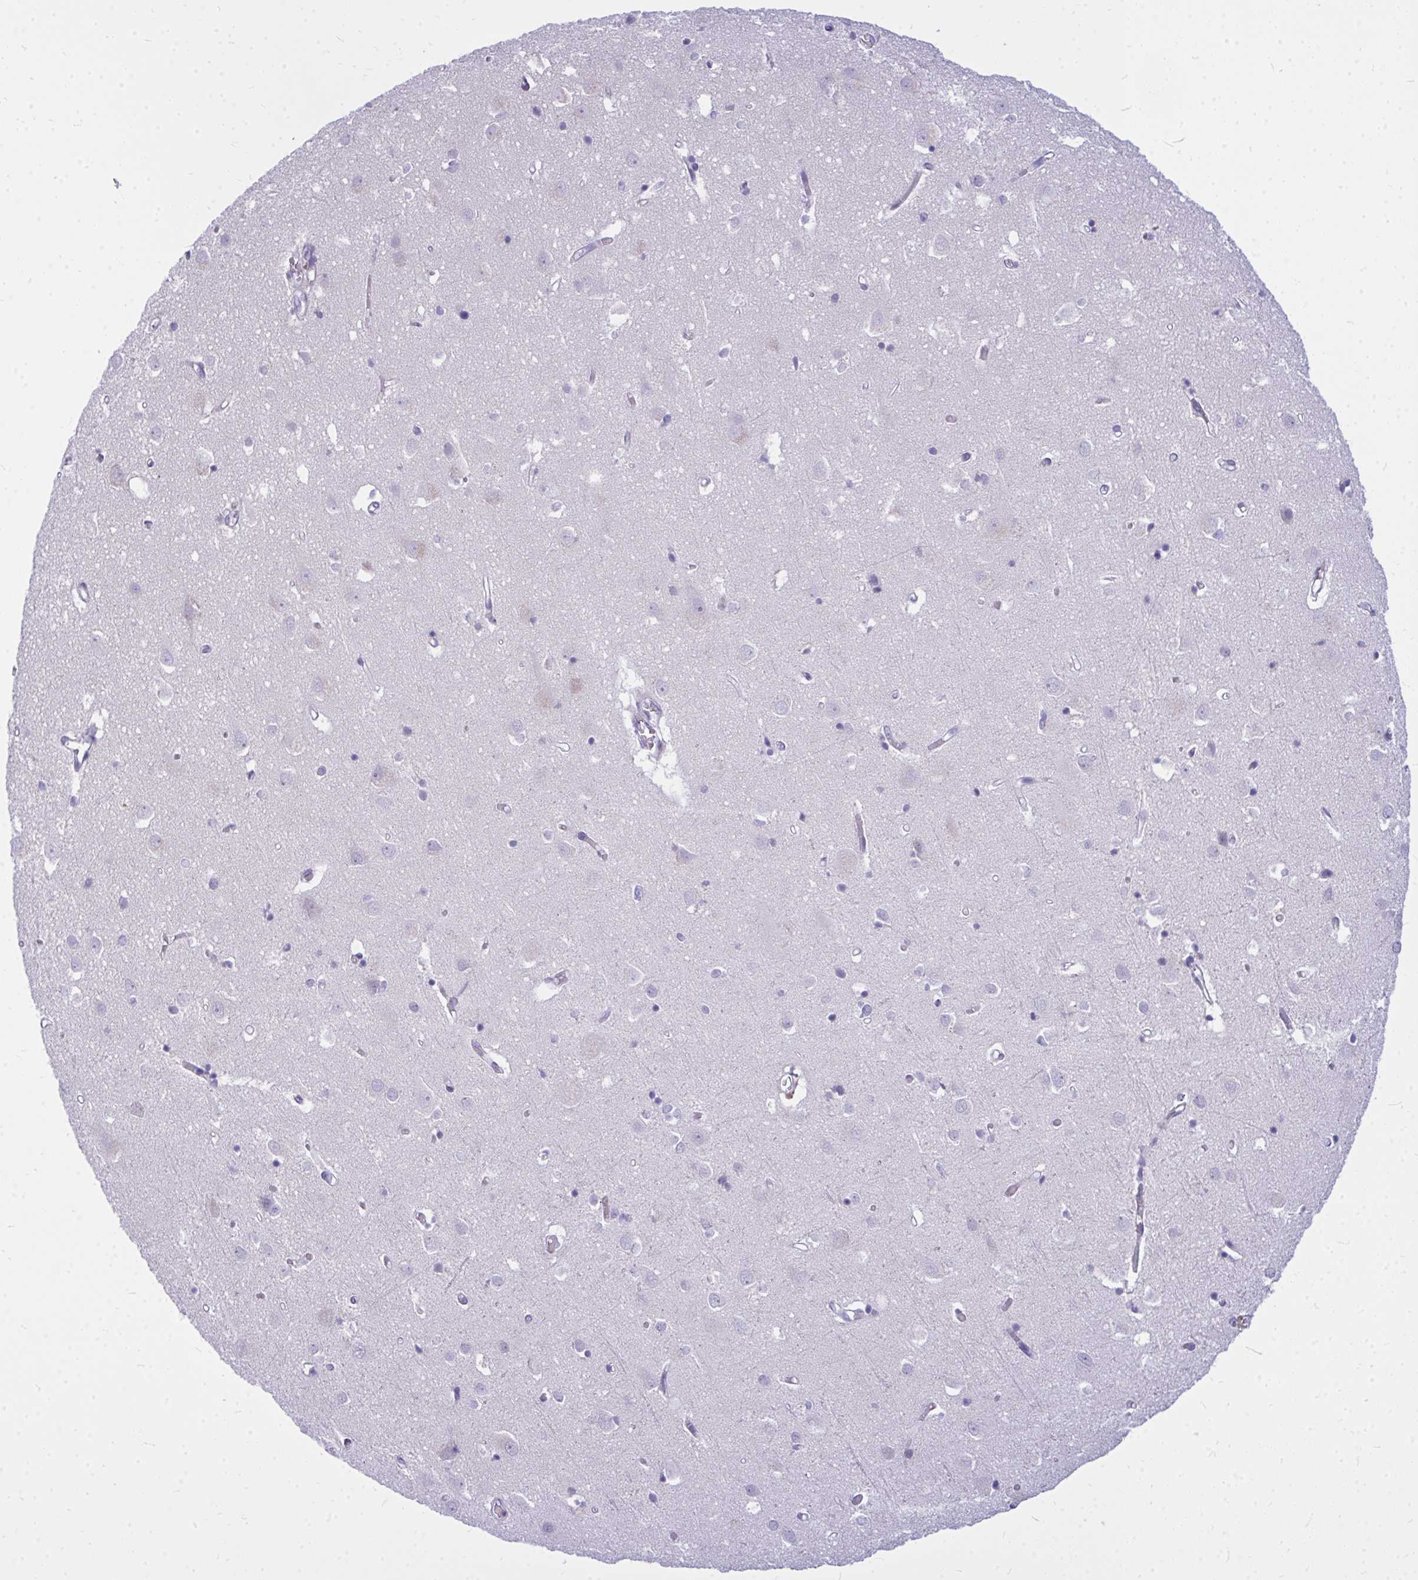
{"staining": {"intensity": "negative", "quantity": "none", "location": "none"}, "tissue": "cerebral cortex", "cell_type": "Endothelial cells", "image_type": "normal", "snomed": [{"axis": "morphology", "description": "Normal tissue, NOS"}, {"axis": "topography", "description": "Cerebral cortex"}], "caption": "An image of cerebral cortex stained for a protein exhibits no brown staining in endothelial cells.", "gene": "ZSCAN25", "patient": {"sex": "male", "age": 70}}